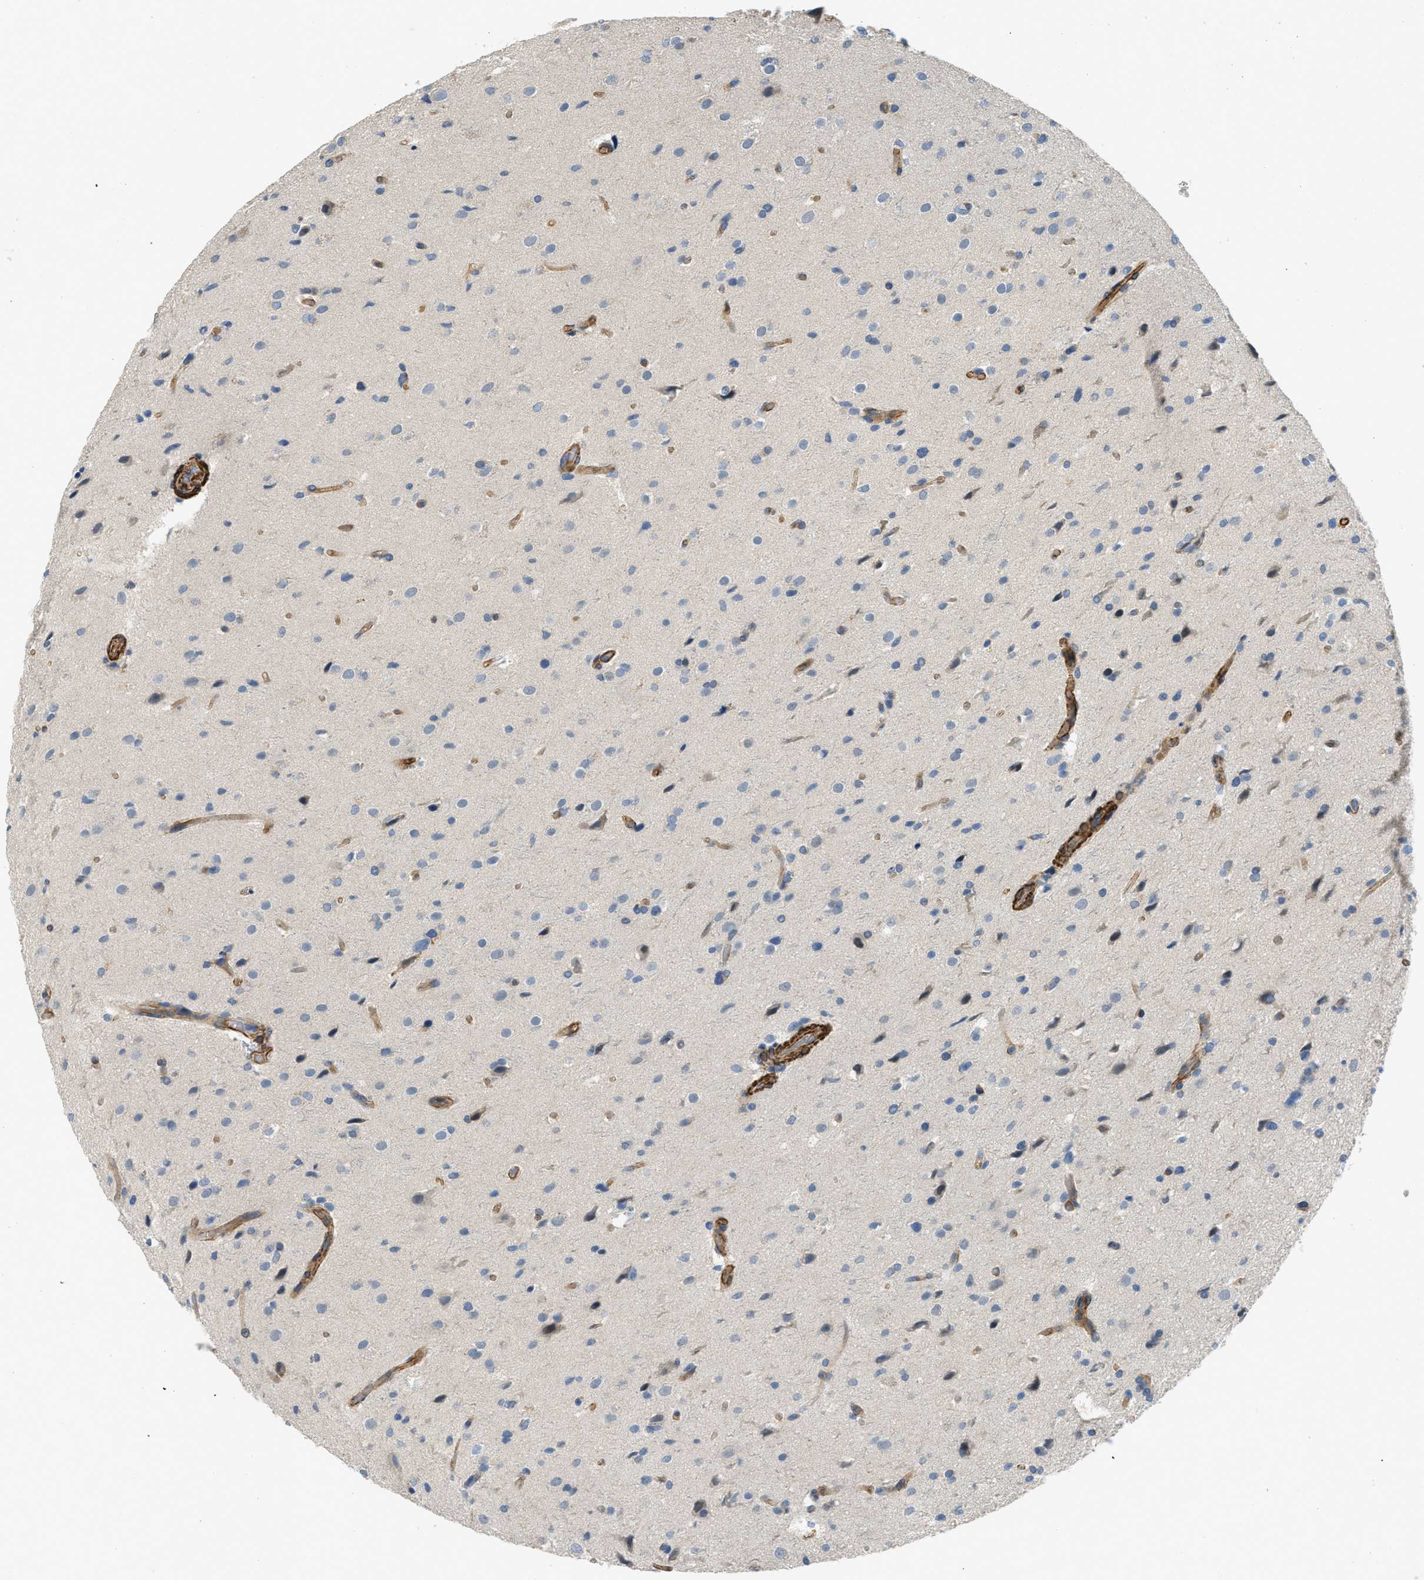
{"staining": {"intensity": "weak", "quantity": "<25%", "location": "cytoplasmic/membranous"}, "tissue": "glioma", "cell_type": "Tumor cells", "image_type": "cancer", "snomed": [{"axis": "morphology", "description": "Glioma, malignant, High grade"}, {"axis": "topography", "description": "Brain"}], "caption": "IHC of human malignant glioma (high-grade) demonstrates no positivity in tumor cells.", "gene": "BMPR1A", "patient": {"sex": "male", "age": 33}}